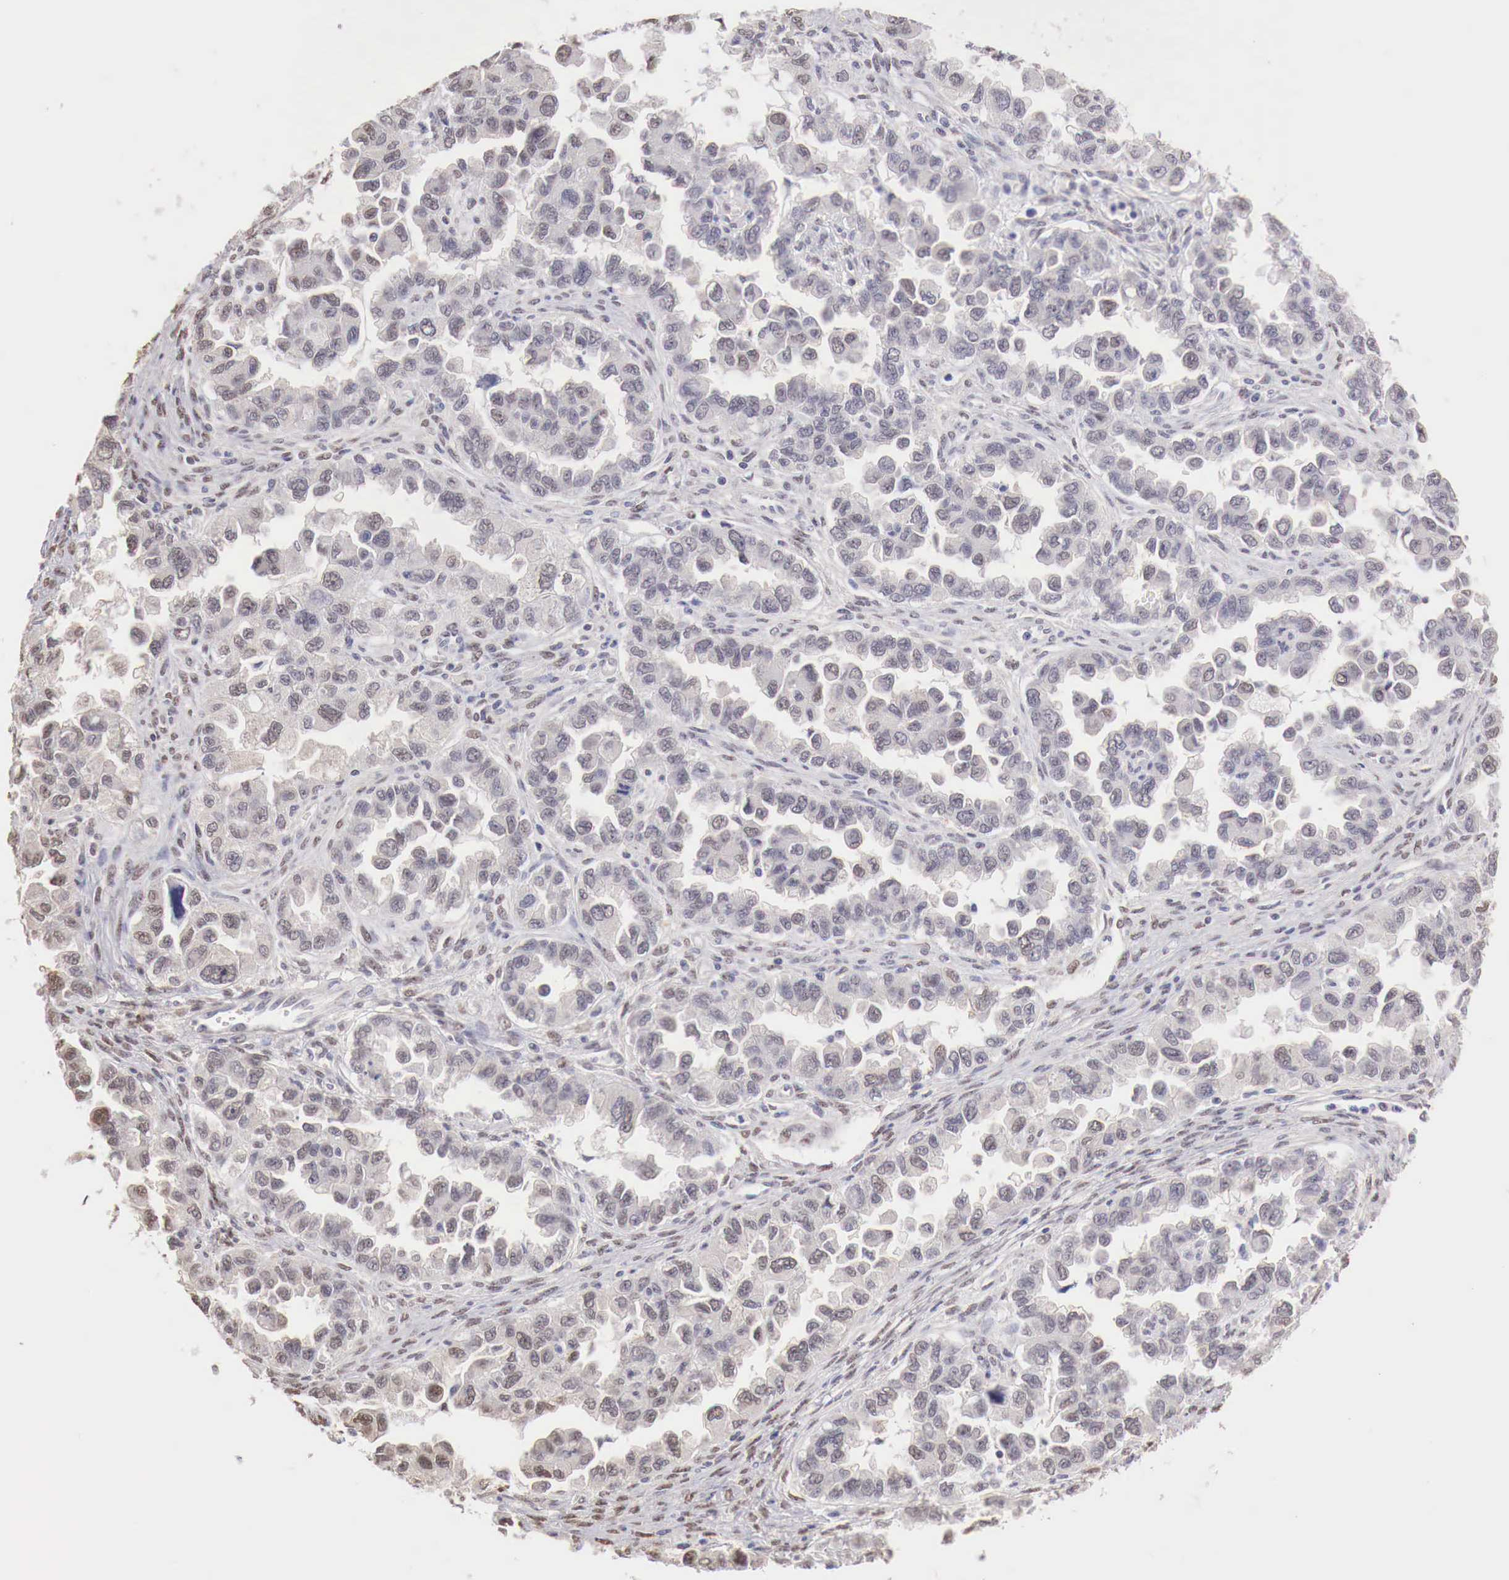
{"staining": {"intensity": "negative", "quantity": "none", "location": "none"}, "tissue": "ovarian cancer", "cell_type": "Tumor cells", "image_type": "cancer", "snomed": [{"axis": "morphology", "description": "Cystadenocarcinoma, serous, NOS"}, {"axis": "topography", "description": "Ovary"}], "caption": "A high-resolution micrograph shows immunohistochemistry (IHC) staining of ovarian cancer (serous cystadenocarcinoma), which demonstrates no significant staining in tumor cells.", "gene": "UBA1", "patient": {"sex": "female", "age": 84}}